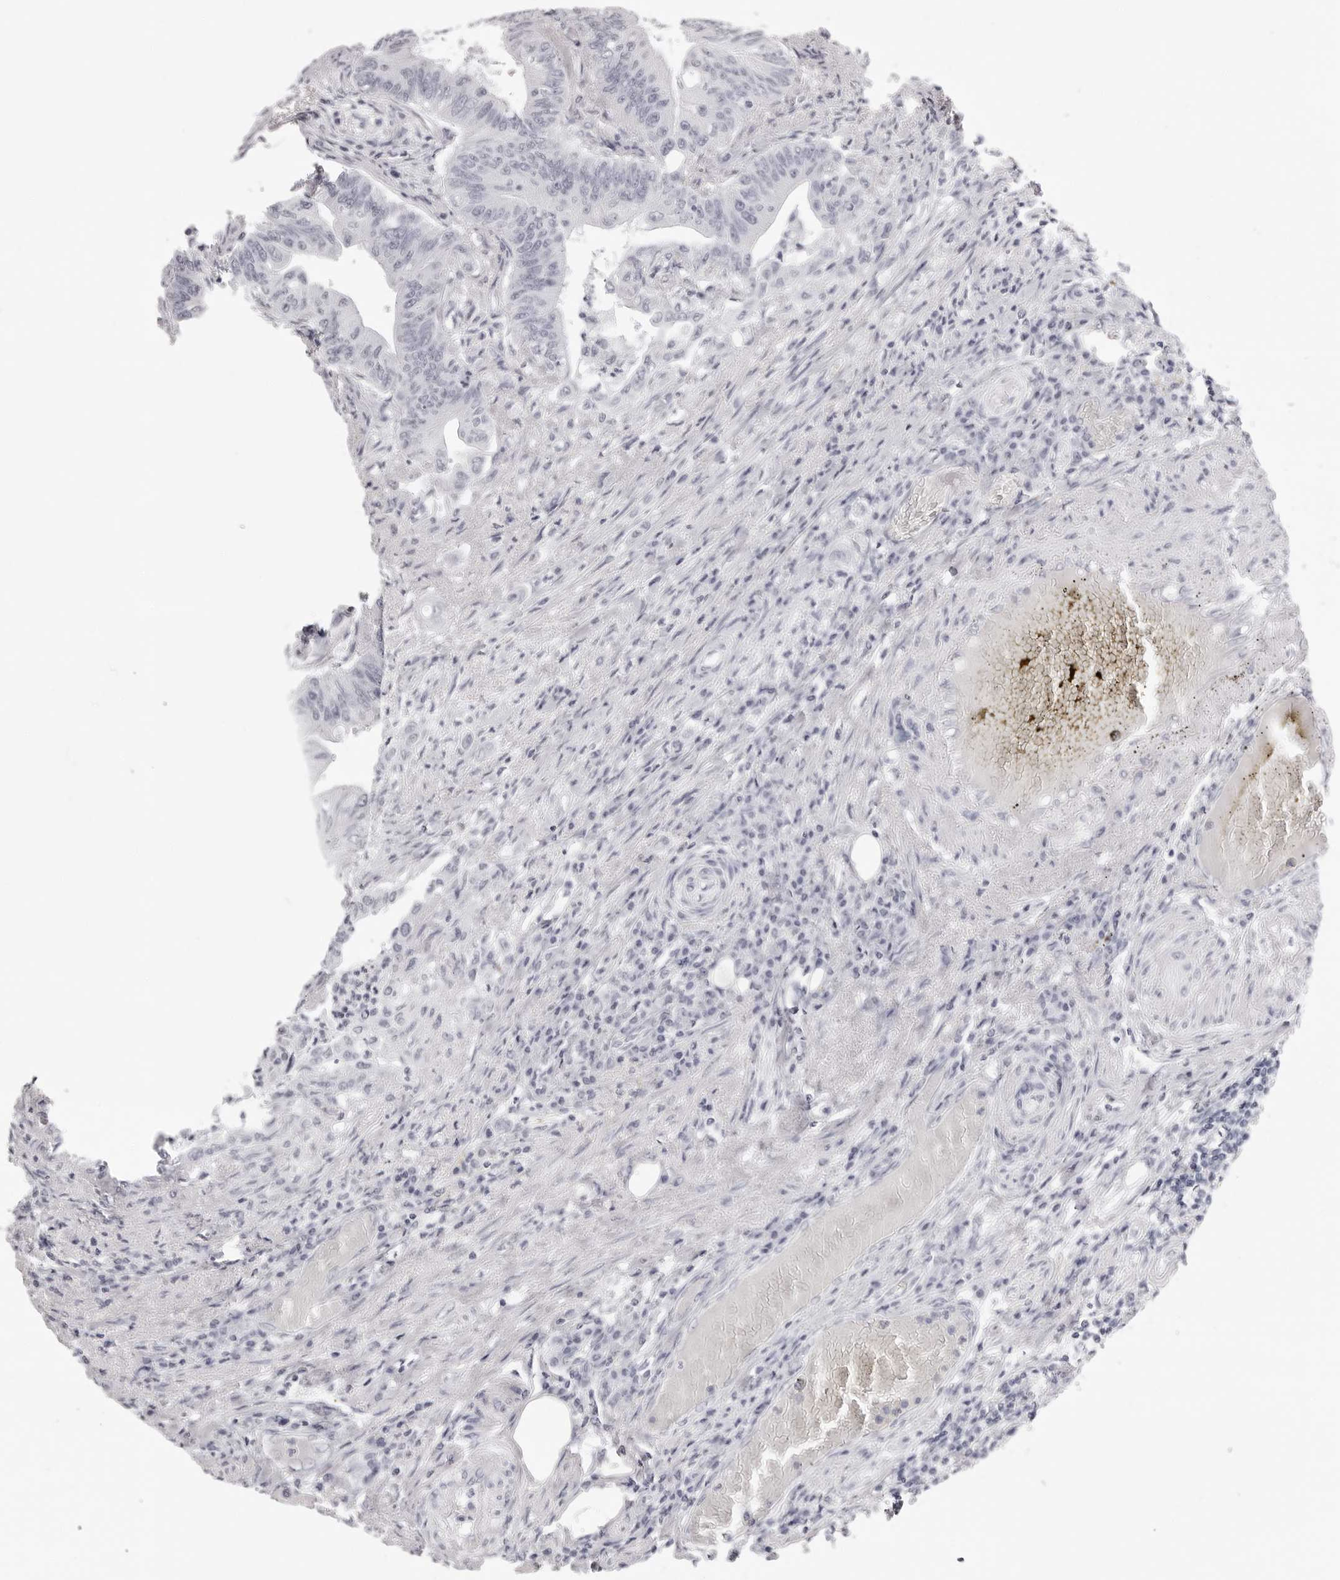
{"staining": {"intensity": "negative", "quantity": "none", "location": "none"}, "tissue": "colorectal cancer", "cell_type": "Tumor cells", "image_type": "cancer", "snomed": [{"axis": "morphology", "description": "Adenoma, NOS"}, {"axis": "morphology", "description": "Adenocarcinoma, NOS"}, {"axis": "topography", "description": "Colon"}], "caption": "Immunohistochemical staining of colorectal adenoma reveals no significant staining in tumor cells.", "gene": "CST1", "patient": {"sex": "male", "age": 79}}